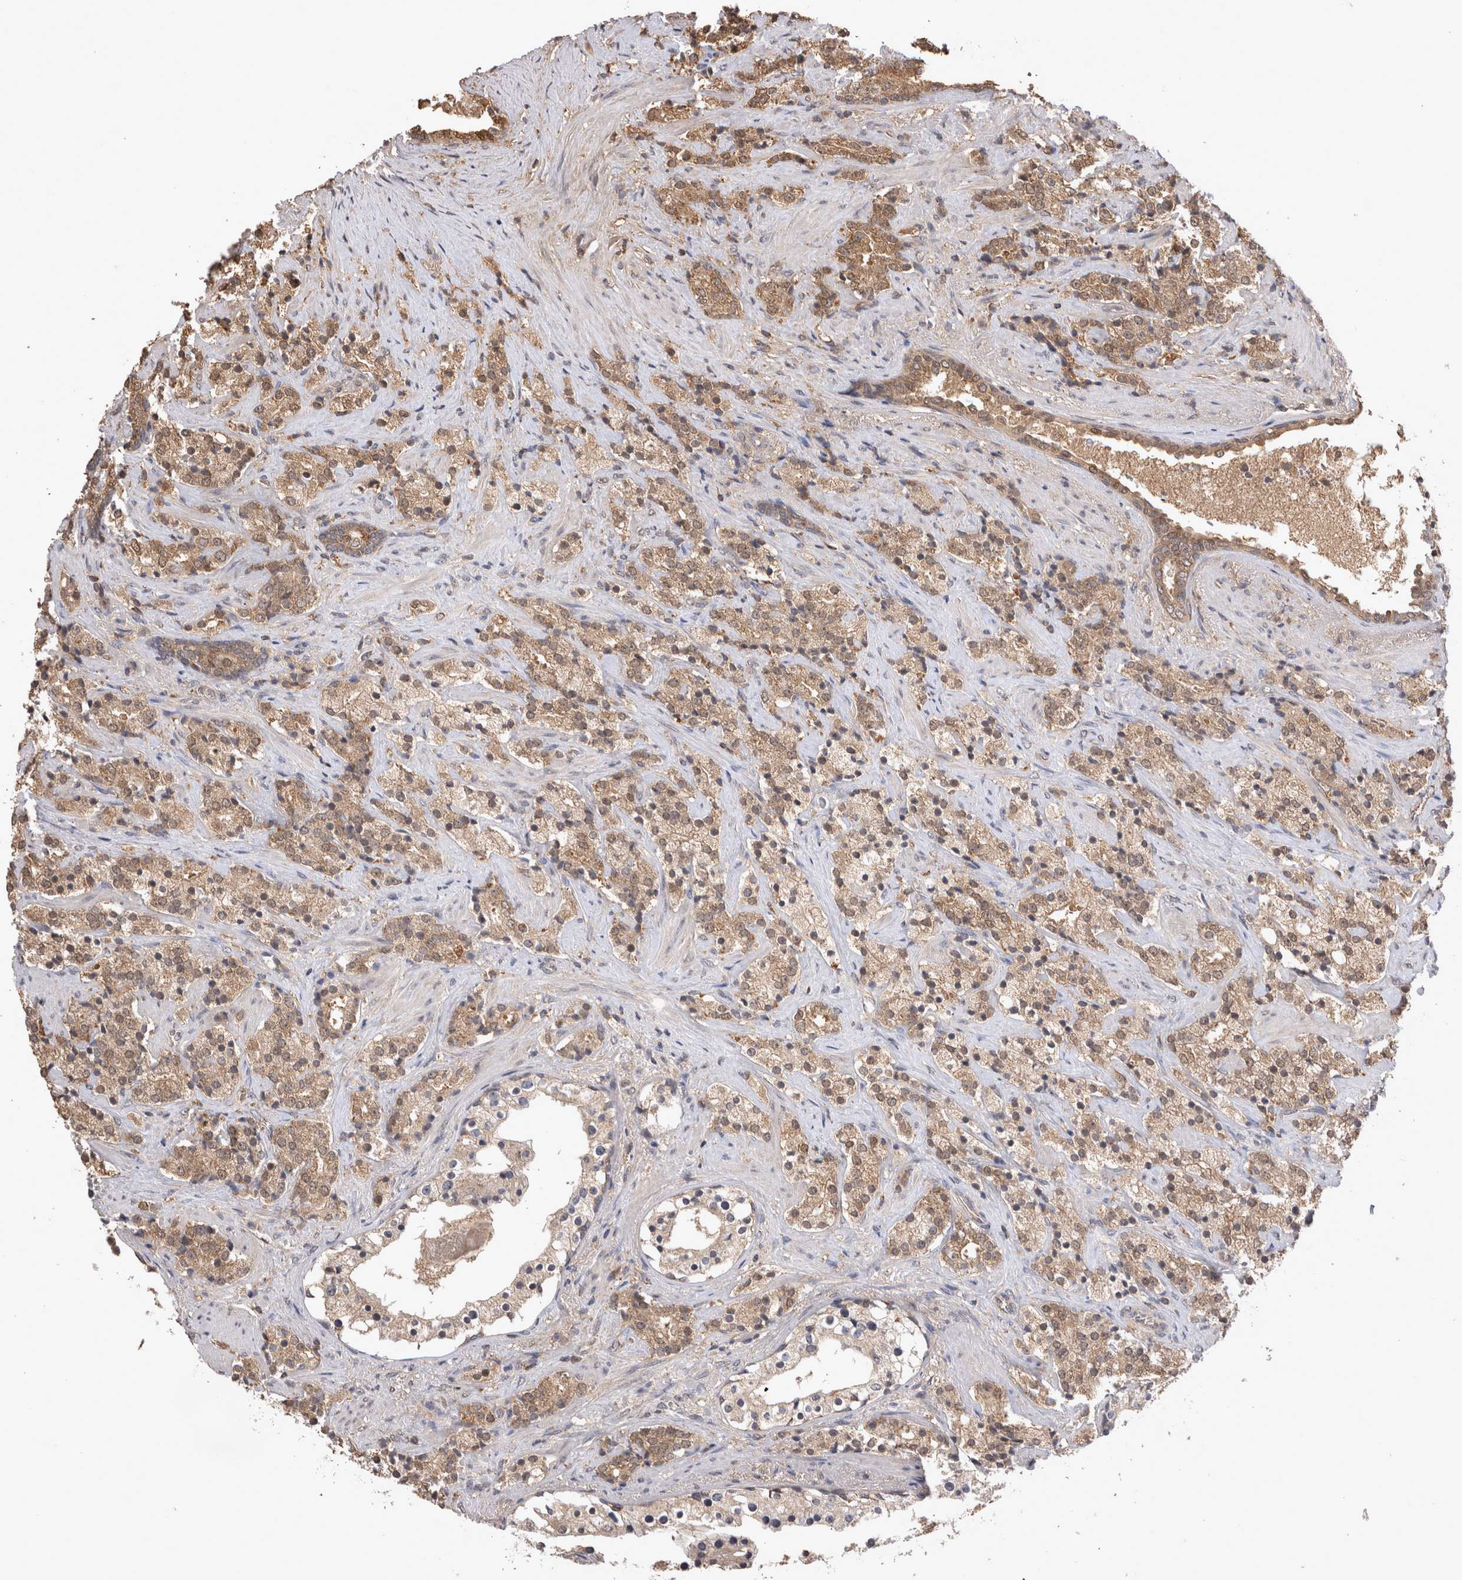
{"staining": {"intensity": "moderate", "quantity": ">75%", "location": "cytoplasmic/membranous"}, "tissue": "prostate cancer", "cell_type": "Tumor cells", "image_type": "cancer", "snomed": [{"axis": "morphology", "description": "Adenocarcinoma, High grade"}, {"axis": "topography", "description": "Prostate"}], "caption": "Moderate cytoplasmic/membranous staining is present in about >75% of tumor cells in prostate high-grade adenocarcinoma. Ihc stains the protein of interest in brown and the nuclei are stained blue.", "gene": "PREP", "patient": {"sex": "male", "age": 71}}